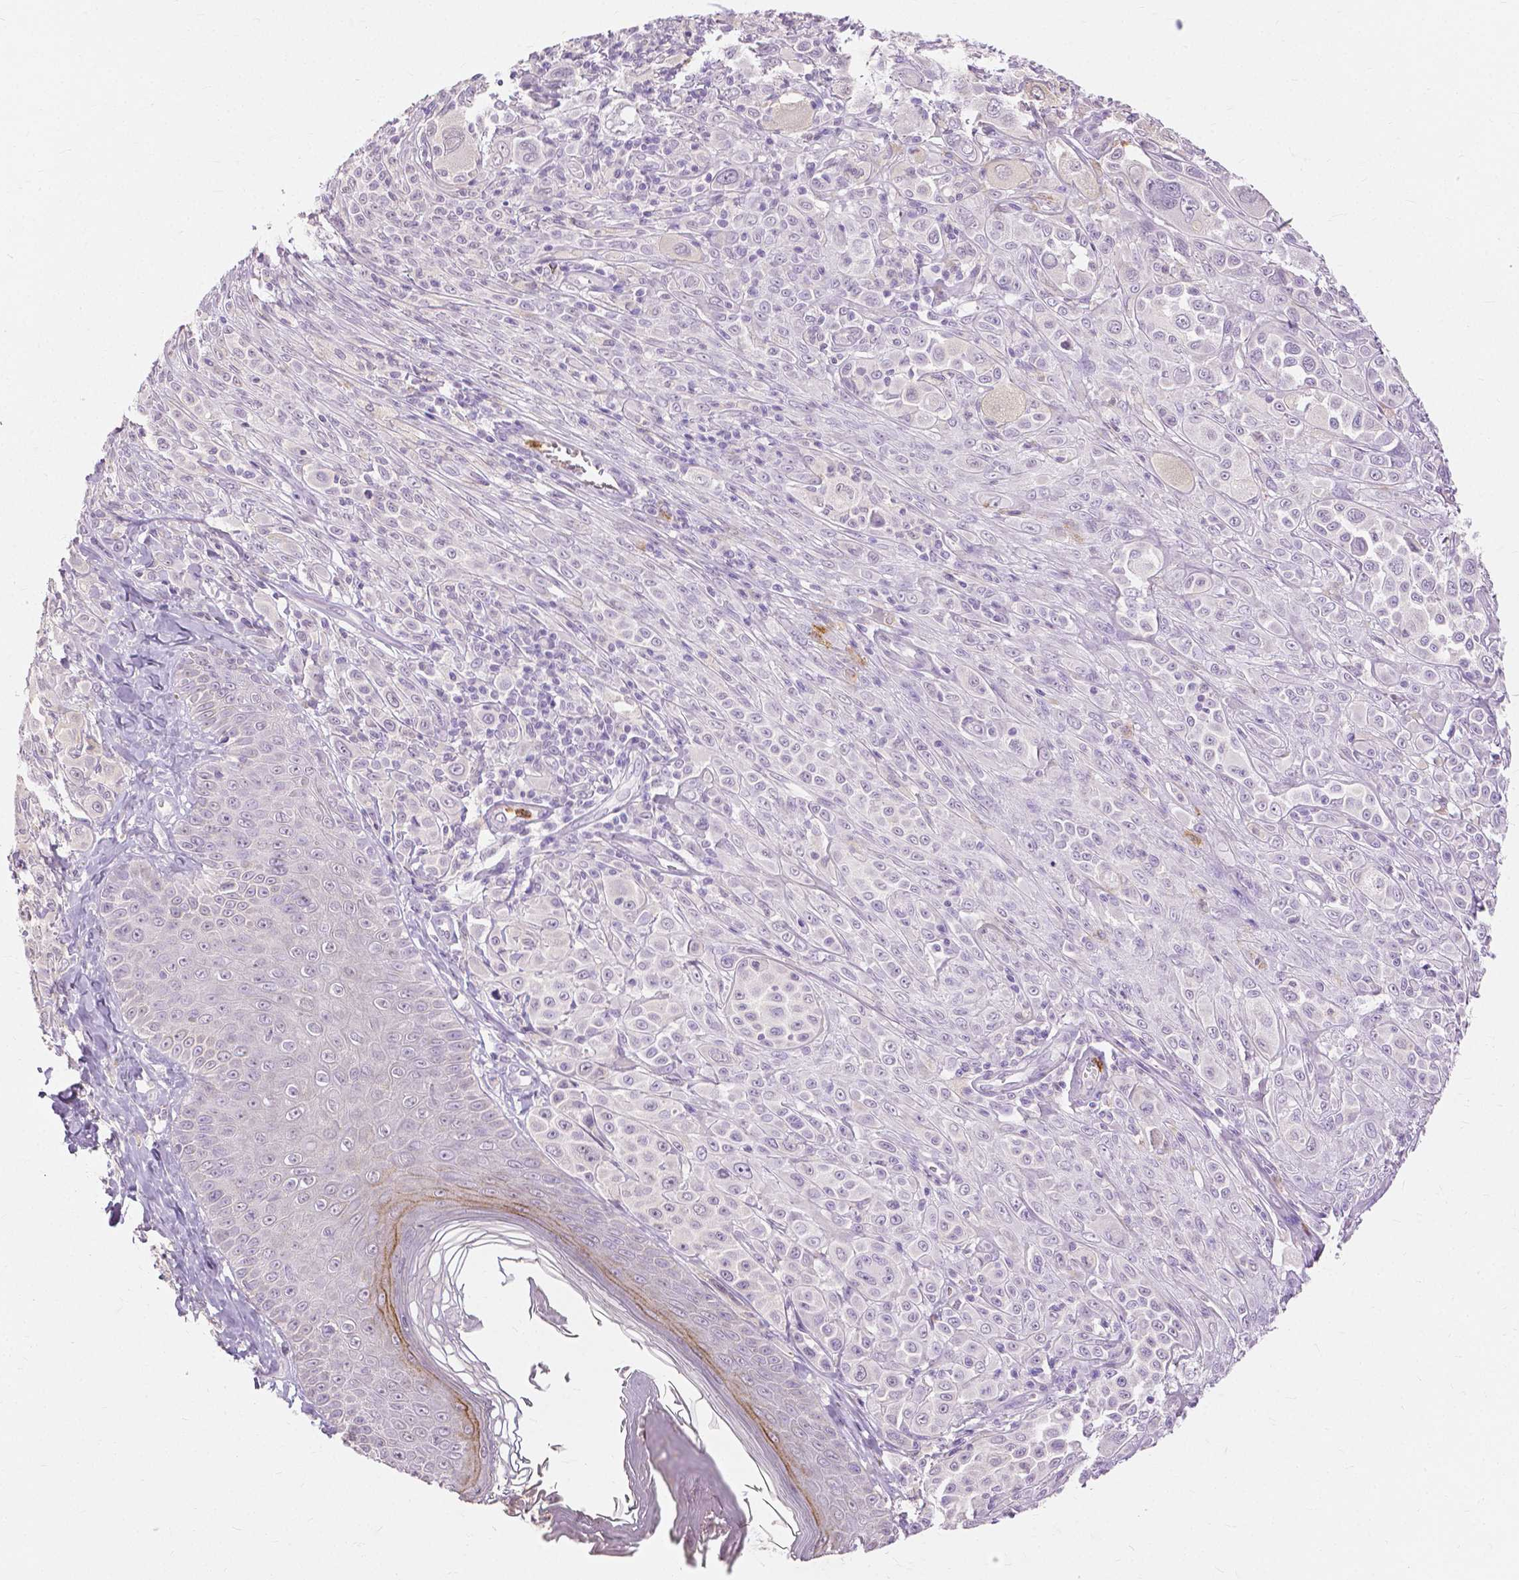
{"staining": {"intensity": "negative", "quantity": "none", "location": "none"}, "tissue": "melanoma", "cell_type": "Tumor cells", "image_type": "cancer", "snomed": [{"axis": "morphology", "description": "Malignant melanoma, NOS"}, {"axis": "topography", "description": "Skin"}], "caption": "Photomicrograph shows no protein expression in tumor cells of malignant melanoma tissue.", "gene": "CXCR2", "patient": {"sex": "male", "age": 67}}